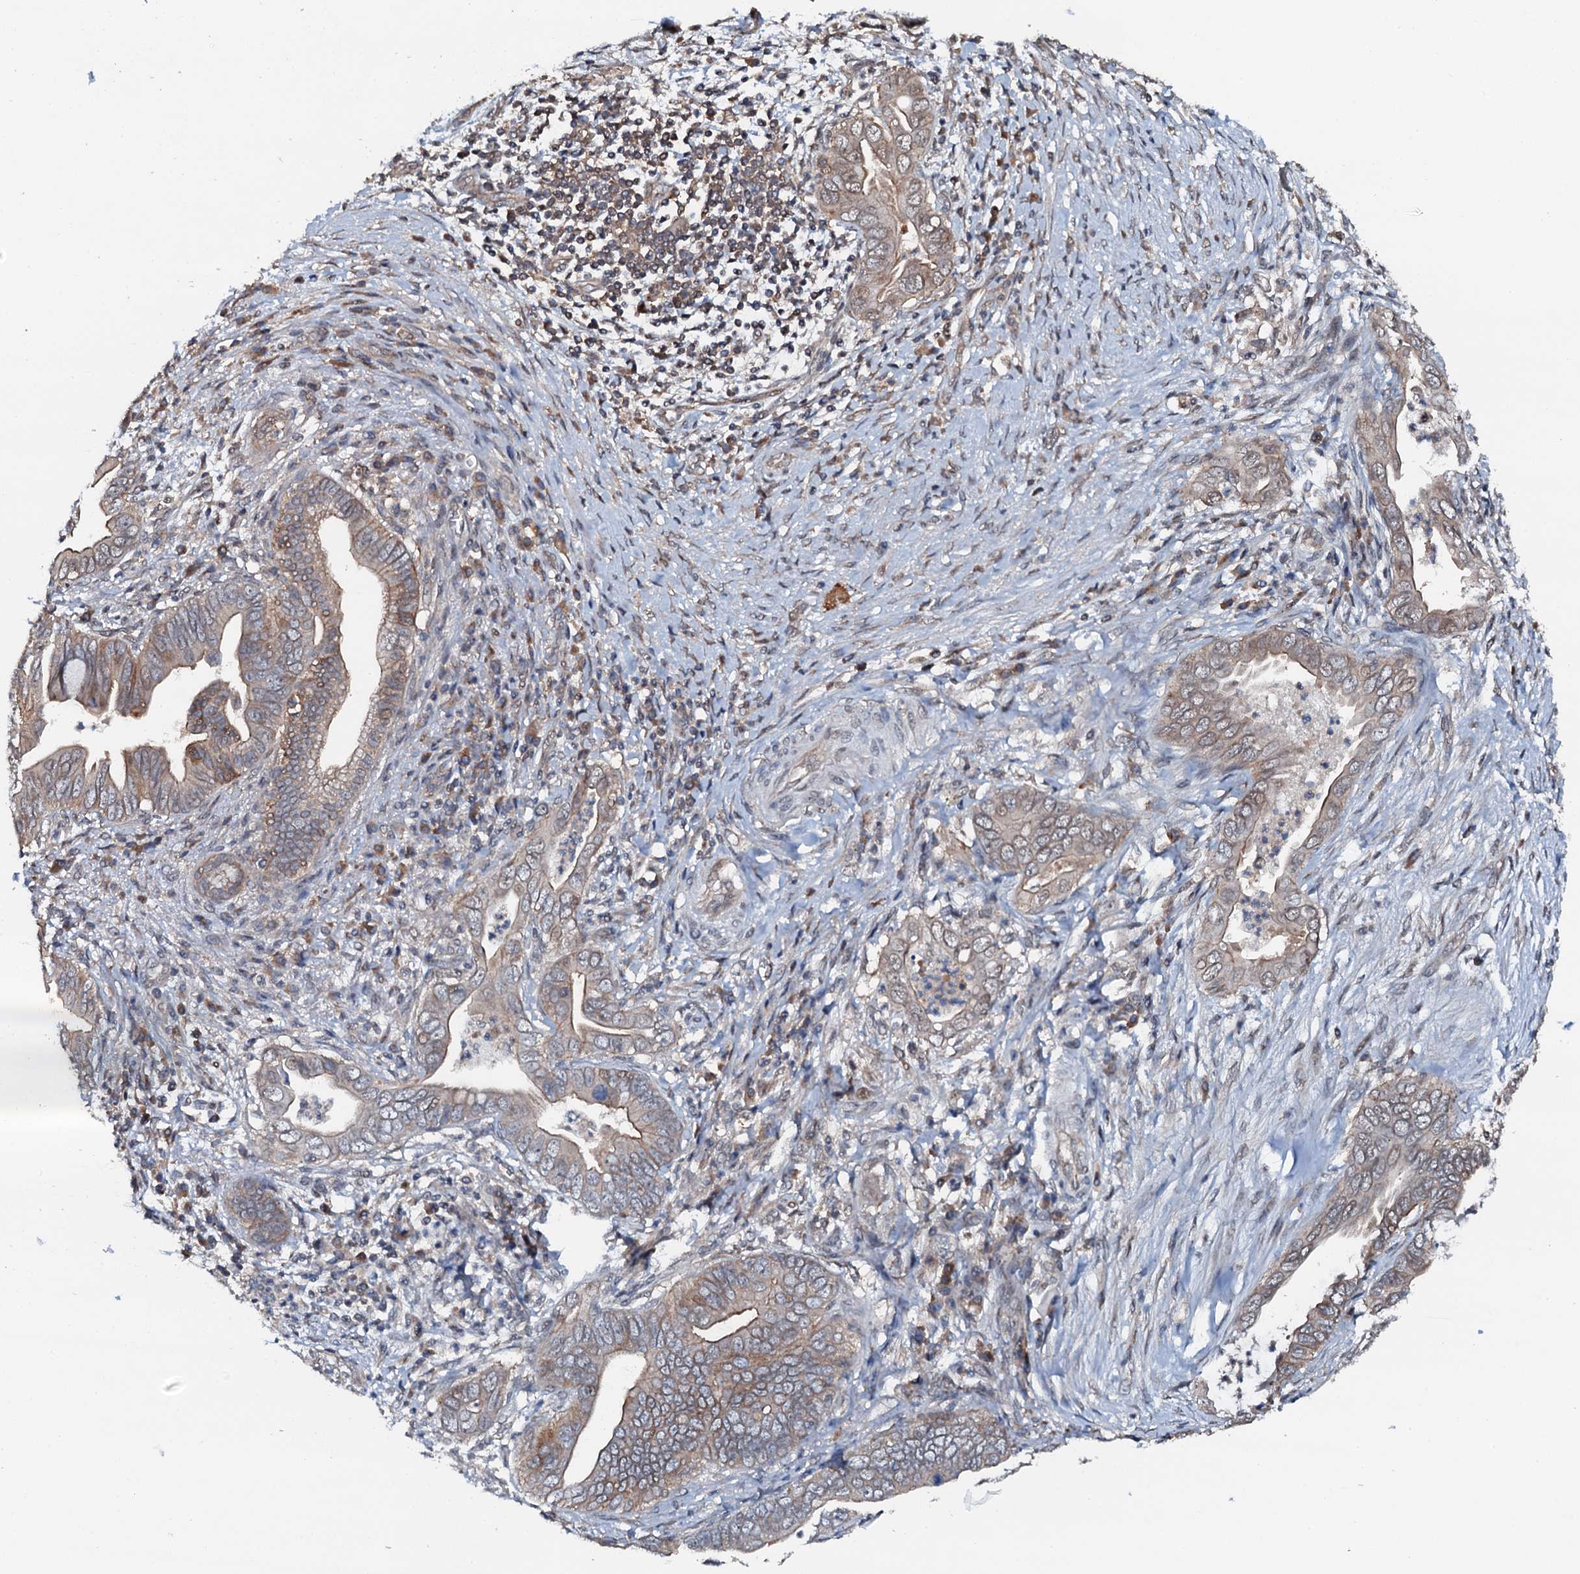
{"staining": {"intensity": "weak", "quantity": "25%-75%", "location": "cytoplasmic/membranous"}, "tissue": "pancreatic cancer", "cell_type": "Tumor cells", "image_type": "cancer", "snomed": [{"axis": "morphology", "description": "Adenocarcinoma, NOS"}, {"axis": "topography", "description": "Pancreas"}], "caption": "Weak cytoplasmic/membranous staining is seen in approximately 25%-75% of tumor cells in adenocarcinoma (pancreatic). The staining is performed using DAB brown chromogen to label protein expression. The nuclei are counter-stained blue using hematoxylin.", "gene": "FLYWCH1", "patient": {"sex": "male", "age": 75}}